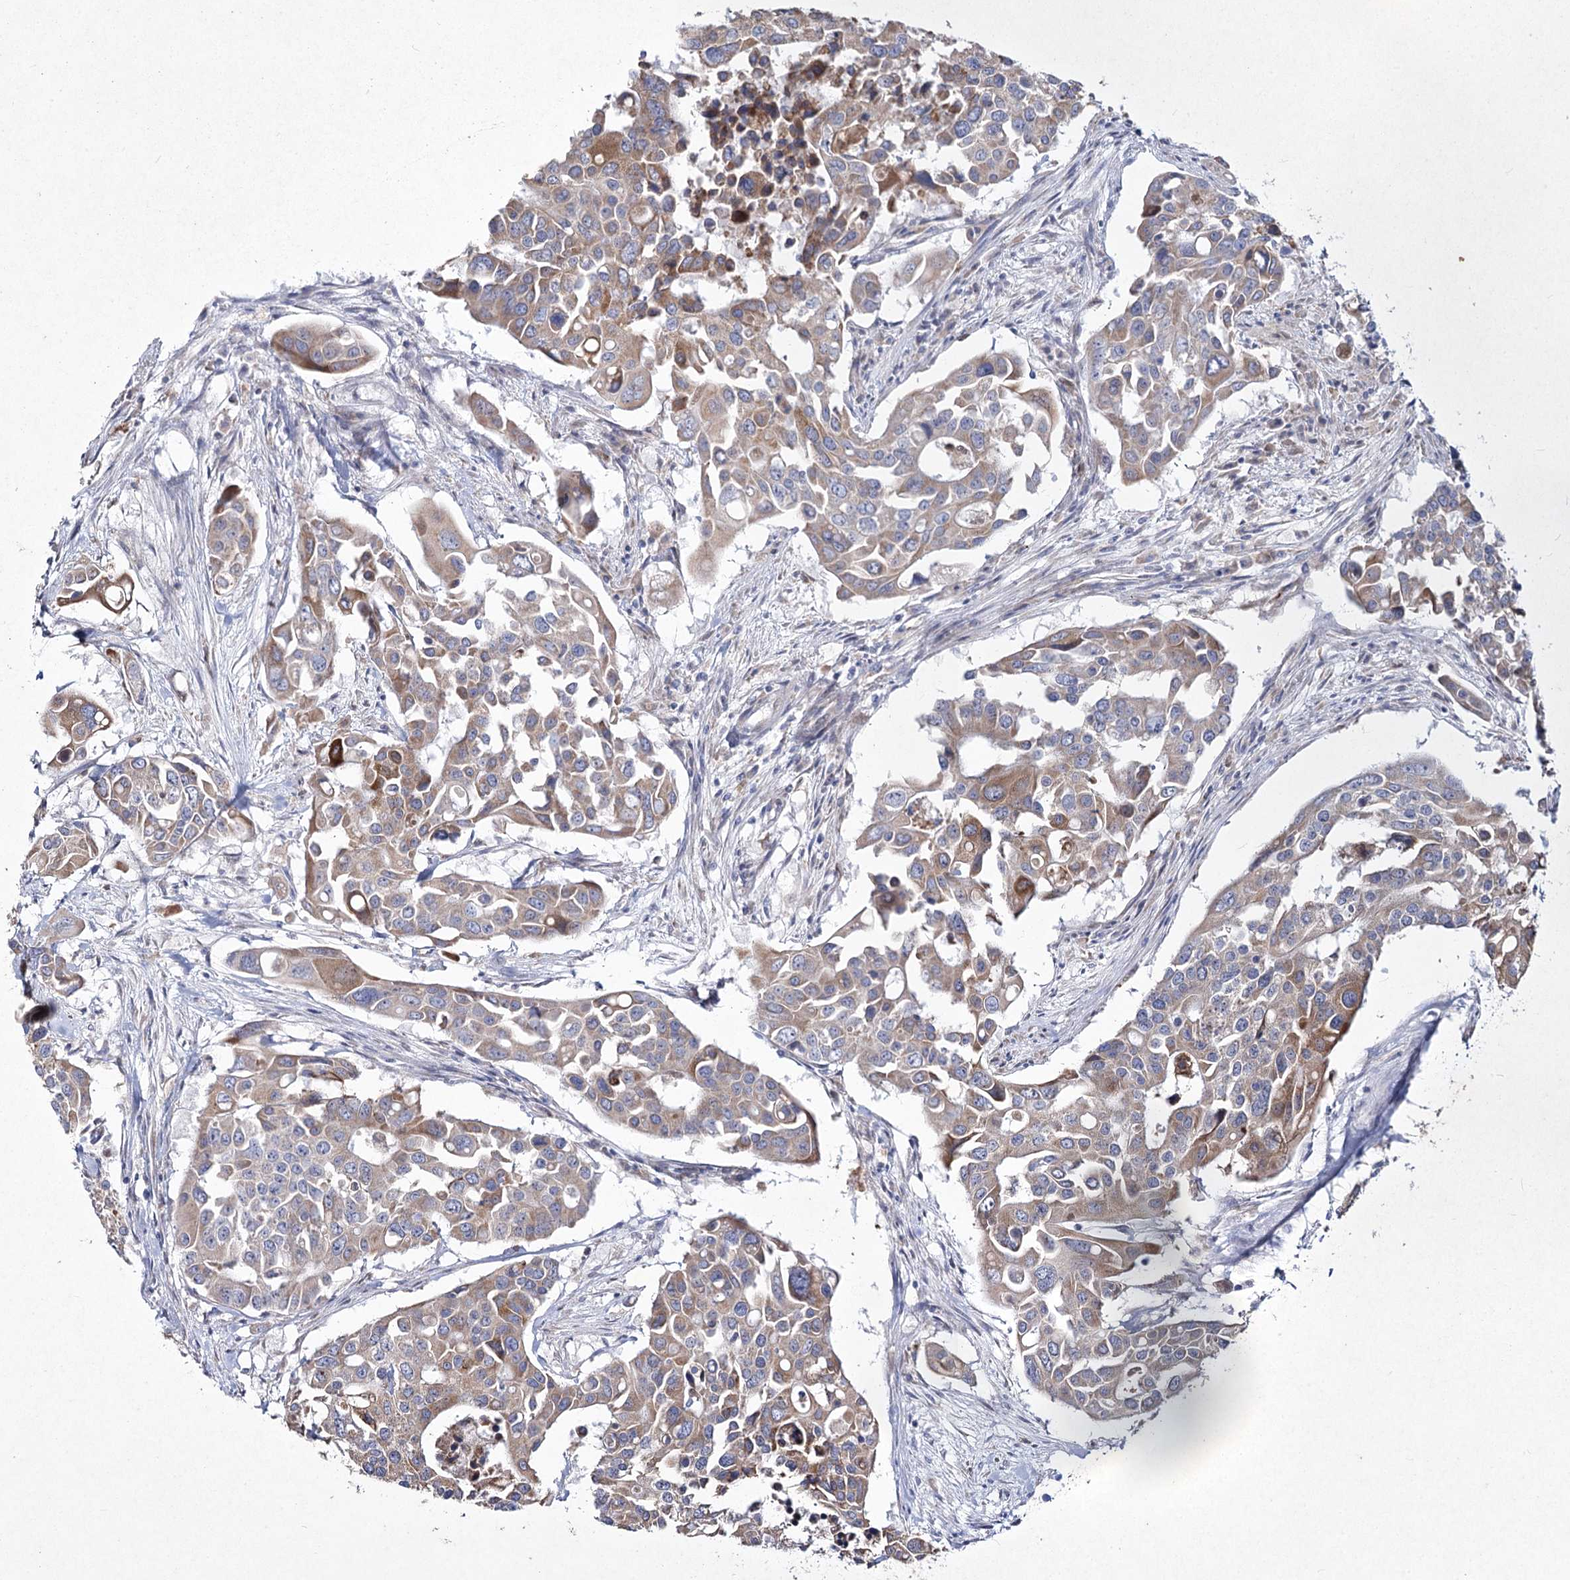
{"staining": {"intensity": "moderate", "quantity": ">75%", "location": "cytoplasmic/membranous"}, "tissue": "colorectal cancer", "cell_type": "Tumor cells", "image_type": "cancer", "snomed": [{"axis": "morphology", "description": "Adenocarcinoma, NOS"}, {"axis": "topography", "description": "Colon"}], "caption": "Protein expression analysis of colorectal cancer (adenocarcinoma) shows moderate cytoplasmic/membranous expression in about >75% of tumor cells.", "gene": "NIPAL4", "patient": {"sex": "male", "age": 77}}